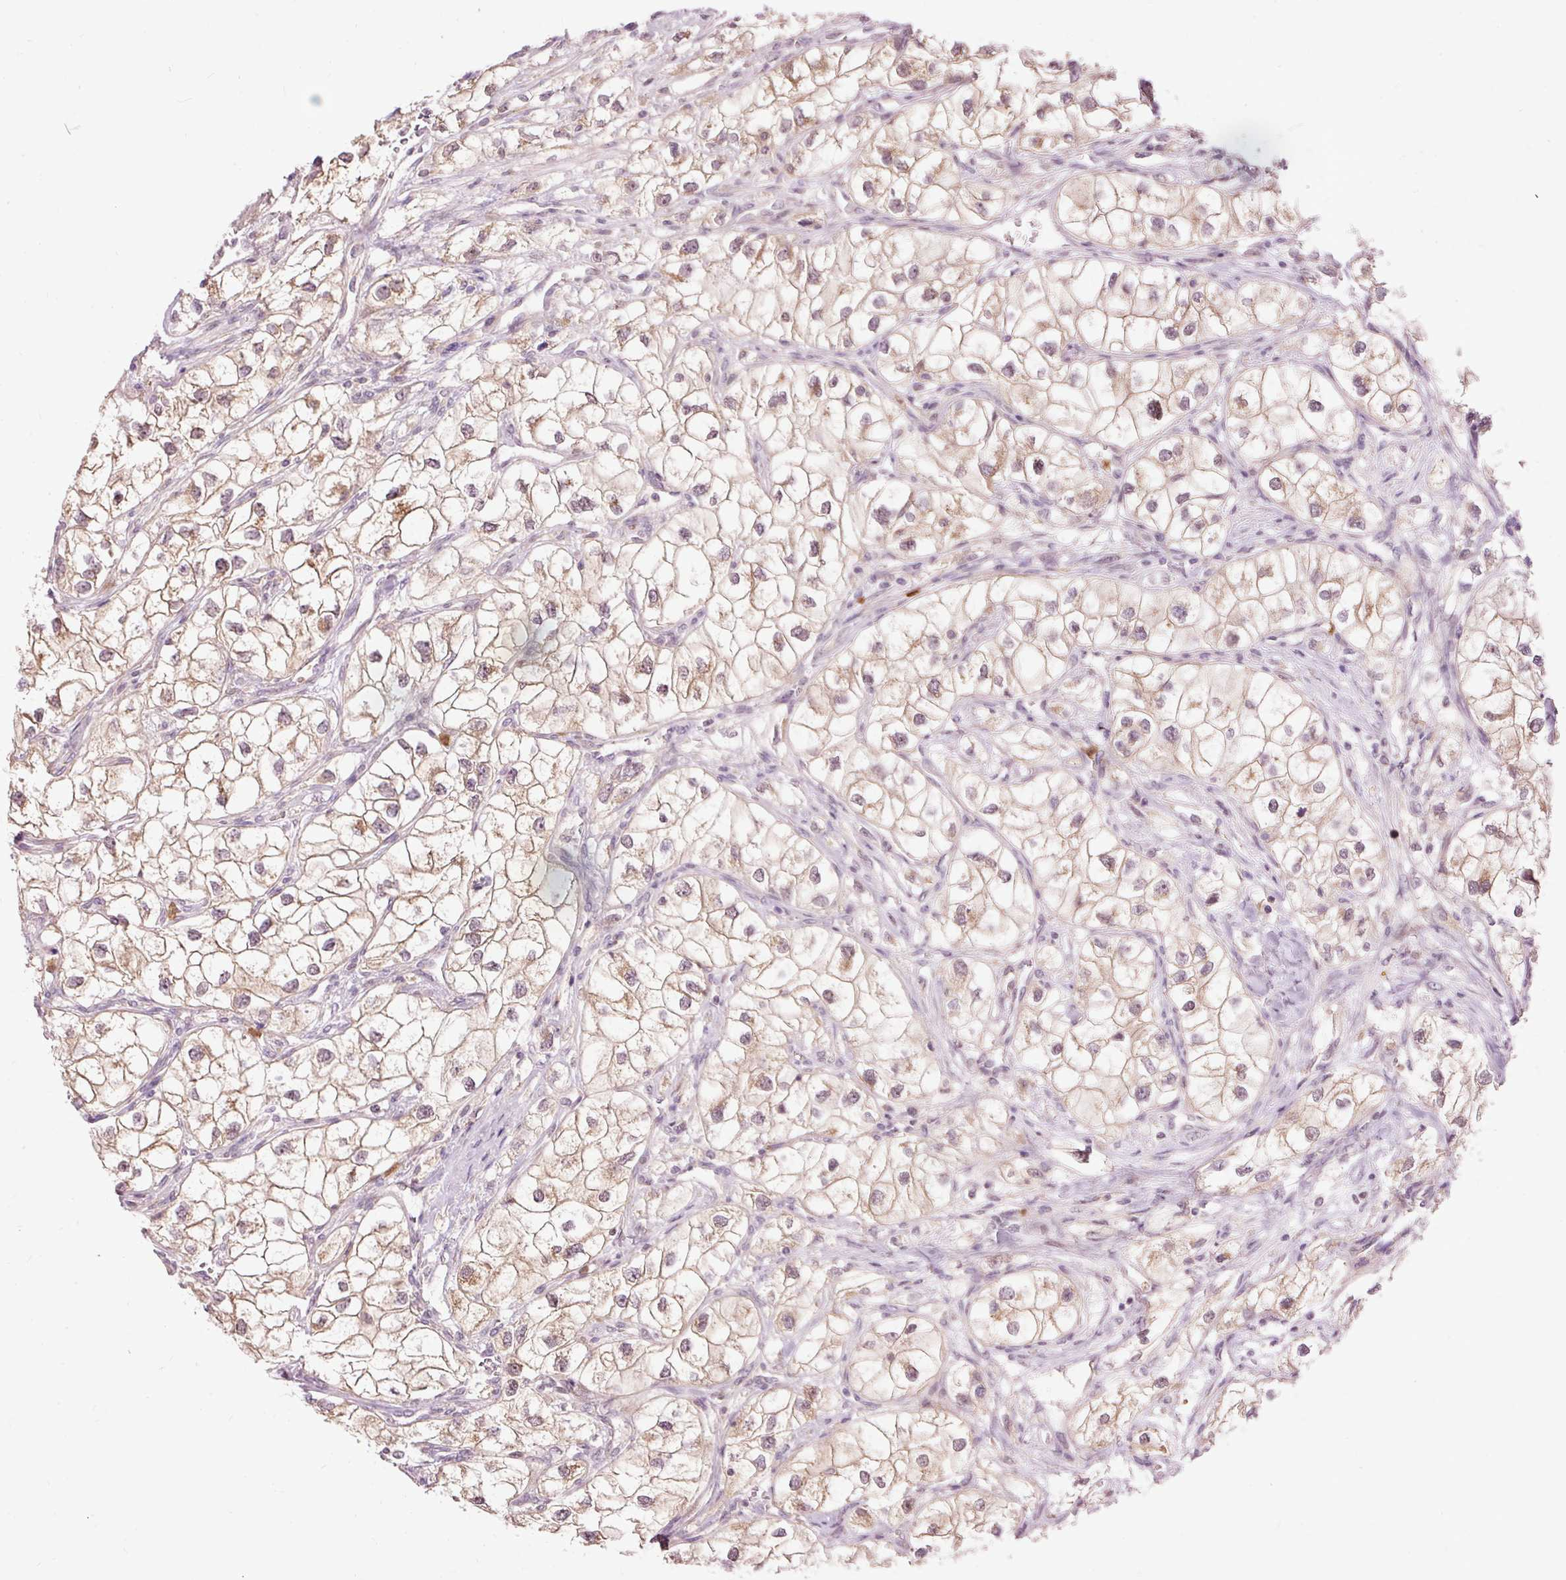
{"staining": {"intensity": "moderate", "quantity": ">75%", "location": "cytoplasmic/membranous"}, "tissue": "renal cancer", "cell_type": "Tumor cells", "image_type": "cancer", "snomed": [{"axis": "morphology", "description": "Adenocarcinoma, NOS"}, {"axis": "topography", "description": "Kidney"}], "caption": "This is an image of immunohistochemistry staining of renal adenocarcinoma, which shows moderate expression in the cytoplasmic/membranous of tumor cells.", "gene": "PRDX5", "patient": {"sex": "male", "age": 59}}